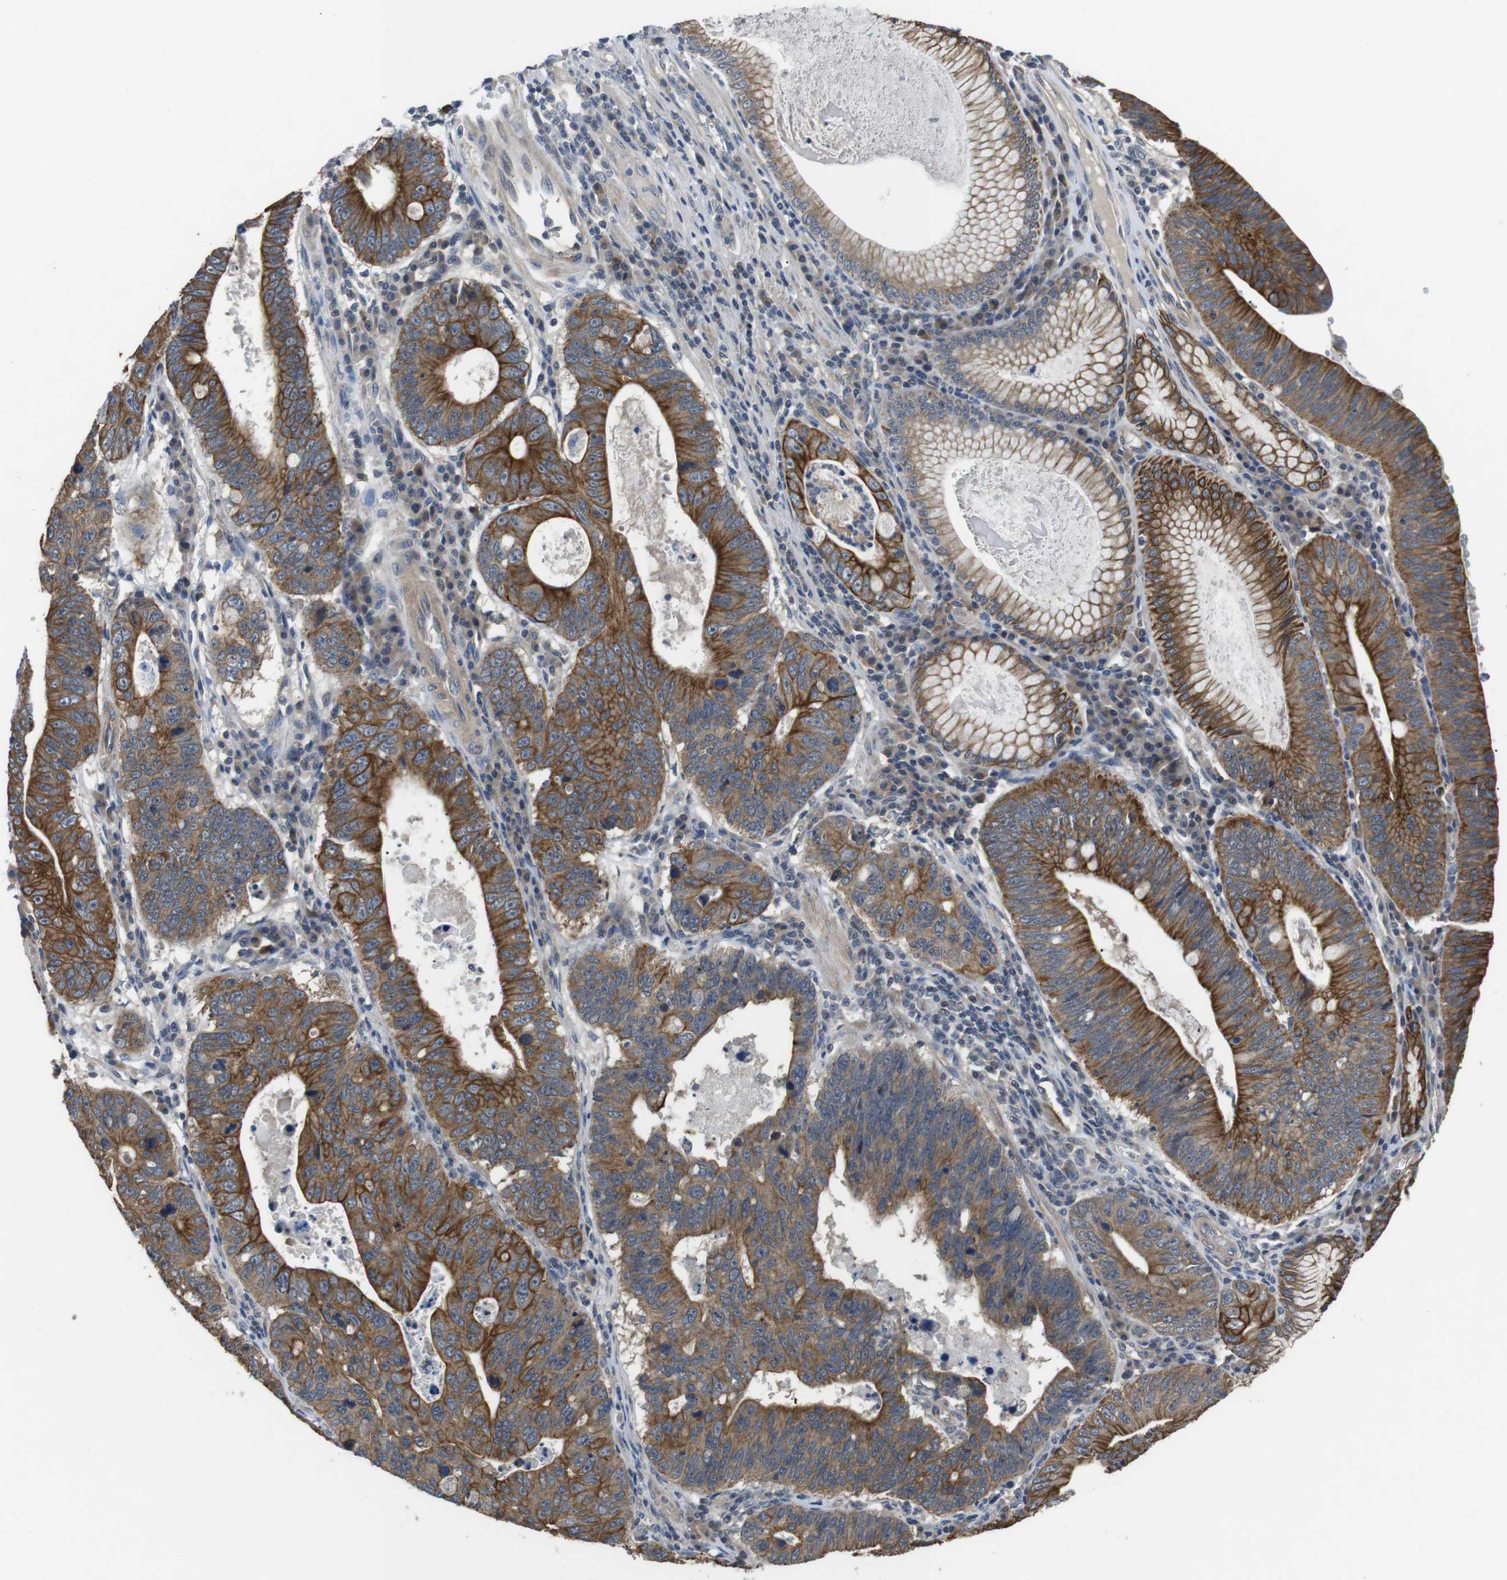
{"staining": {"intensity": "moderate", "quantity": ">75%", "location": "cytoplasmic/membranous"}, "tissue": "stomach cancer", "cell_type": "Tumor cells", "image_type": "cancer", "snomed": [{"axis": "morphology", "description": "Adenocarcinoma, NOS"}, {"axis": "topography", "description": "Stomach"}], "caption": "The photomicrograph demonstrates a brown stain indicating the presence of a protein in the cytoplasmic/membranous of tumor cells in stomach cancer.", "gene": "ADGRL3", "patient": {"sex": "male", "age": 59}}